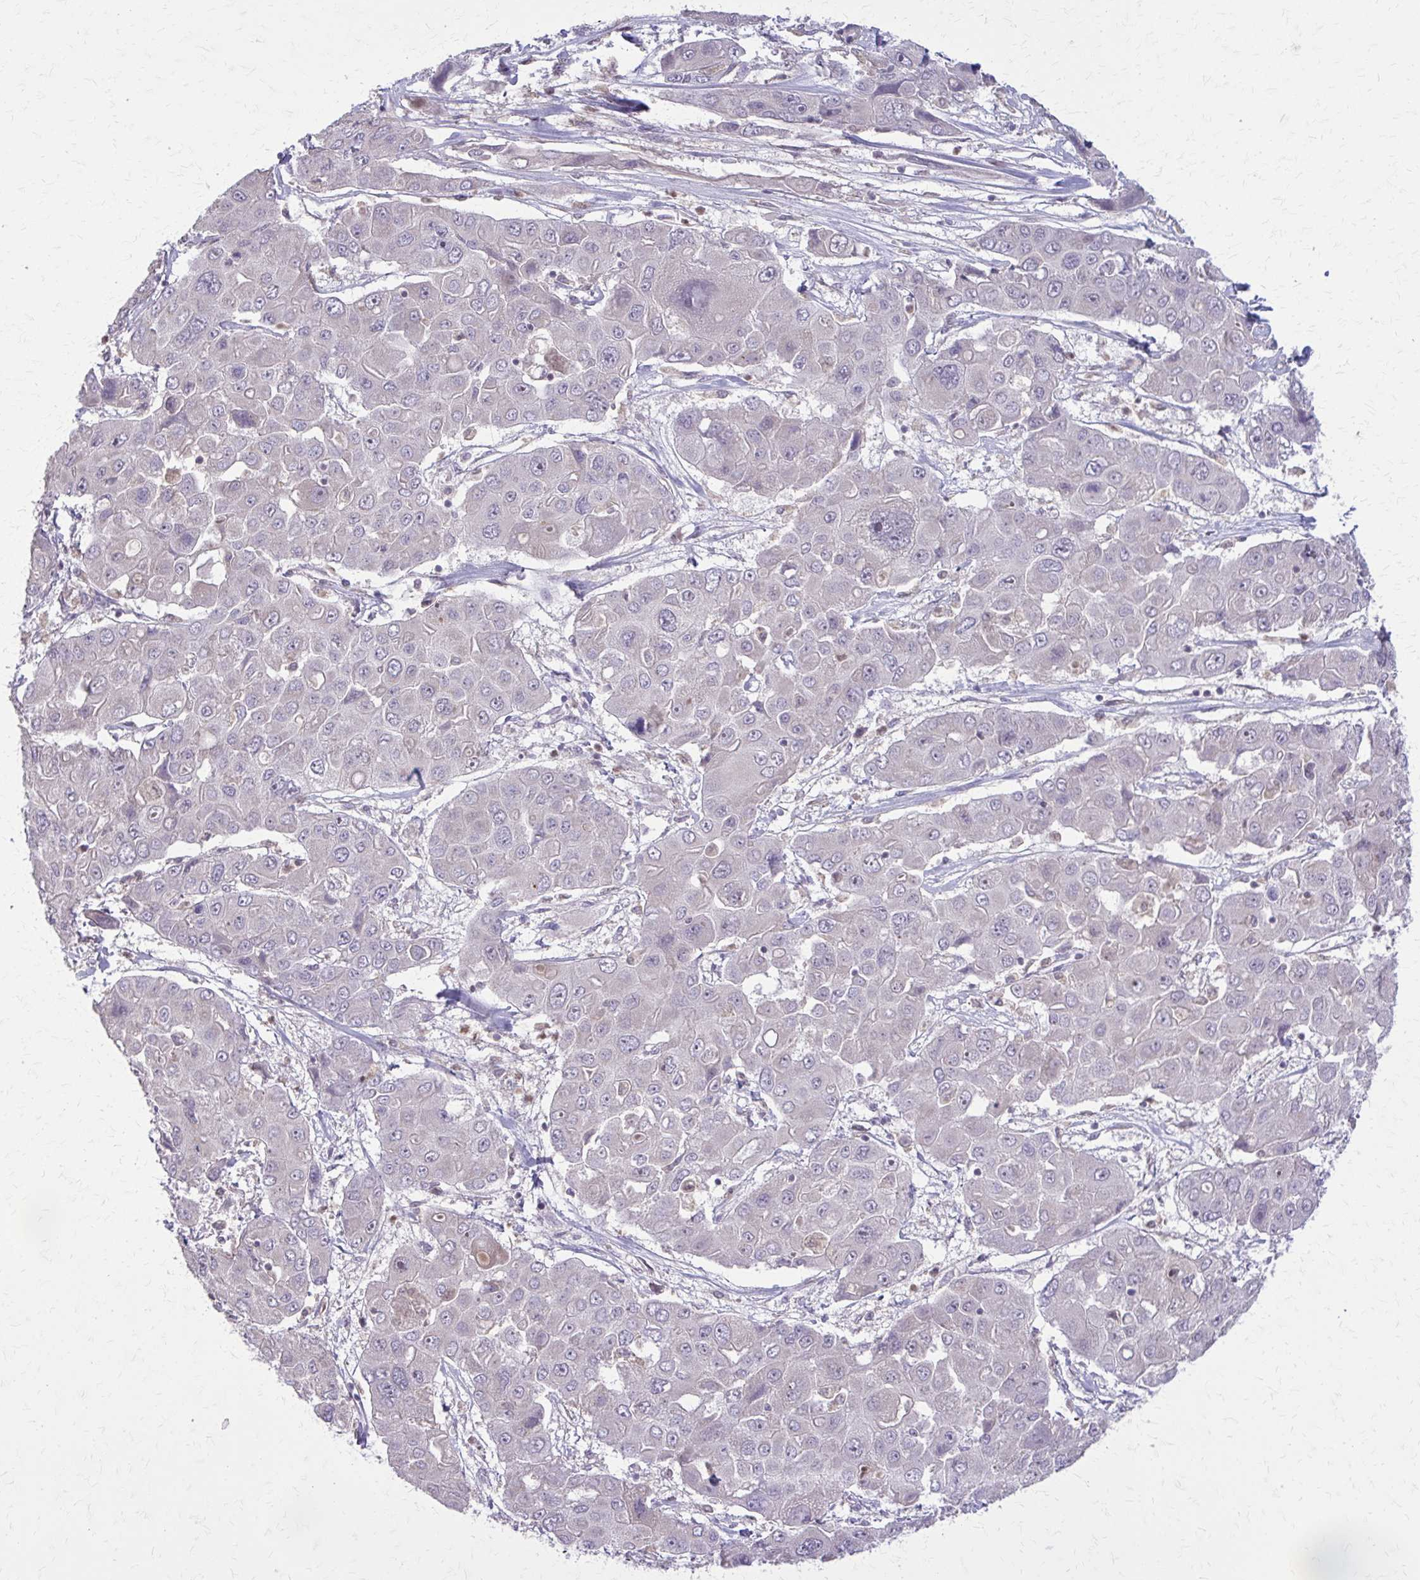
{"staining": {"intensity": "weak", "quantity": "<25%", "location": "nuclear"}, "tissue": "liver cancer", "cell_type": "Tumor cells", "image_type": "cancer", "snomed": [{"axis": "morphology", "description": "Cholangiocarcinoma"}, {"axis": "topography", "description": "Liver"}], "caption": "Liver cancer (cholangiocarcinoma) stained for a protein using immunohistochemistry displays no expression tumor cells.", "gene": "NRBF2", "patient": {"sex": "male", "age": 67}}